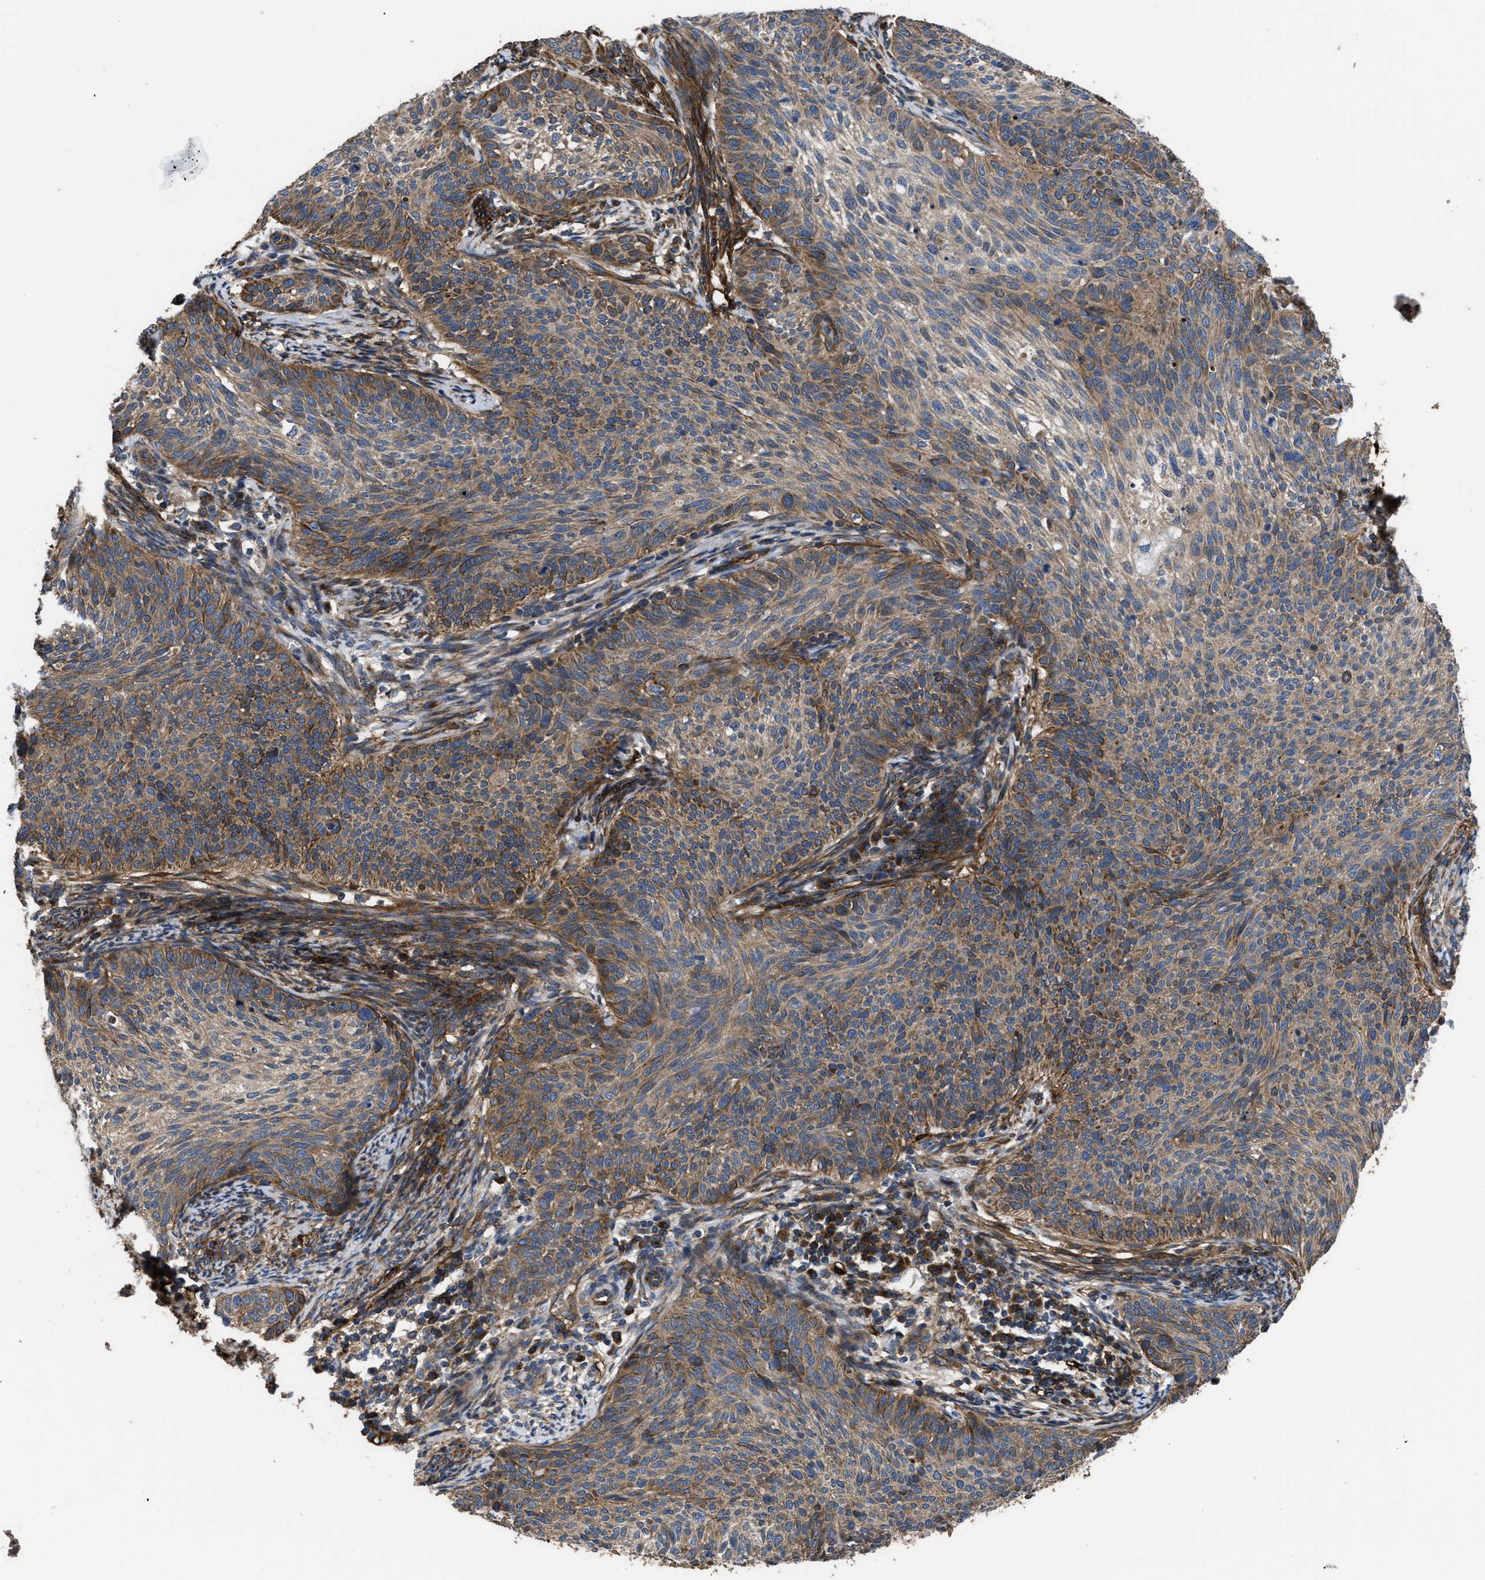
{"staining": {"intensity": "moderate", "quantity": ">75%", "location": "cytoplasmic/membranous"}, "tissue": "cervical cancer", "cell_type": "Tumor cells", "image_type": "cancer", "snomed": [{"axis": "morphology", "description": "Squamous cell carcinoma, NOS"}, {"axis": "topography", "description": "Cervix"}], "caption": "This micrograph demonstrates cervical cancer (squamous cell carcinoma) stained with IHC to label a protein in brown. The cytoplasmic/membranous of tumor cells show moderate positivity for the protein. Nuclei are counter-stained blue.", "gene": "NT5E", "patient": {"sex": "female", "age": 70}}